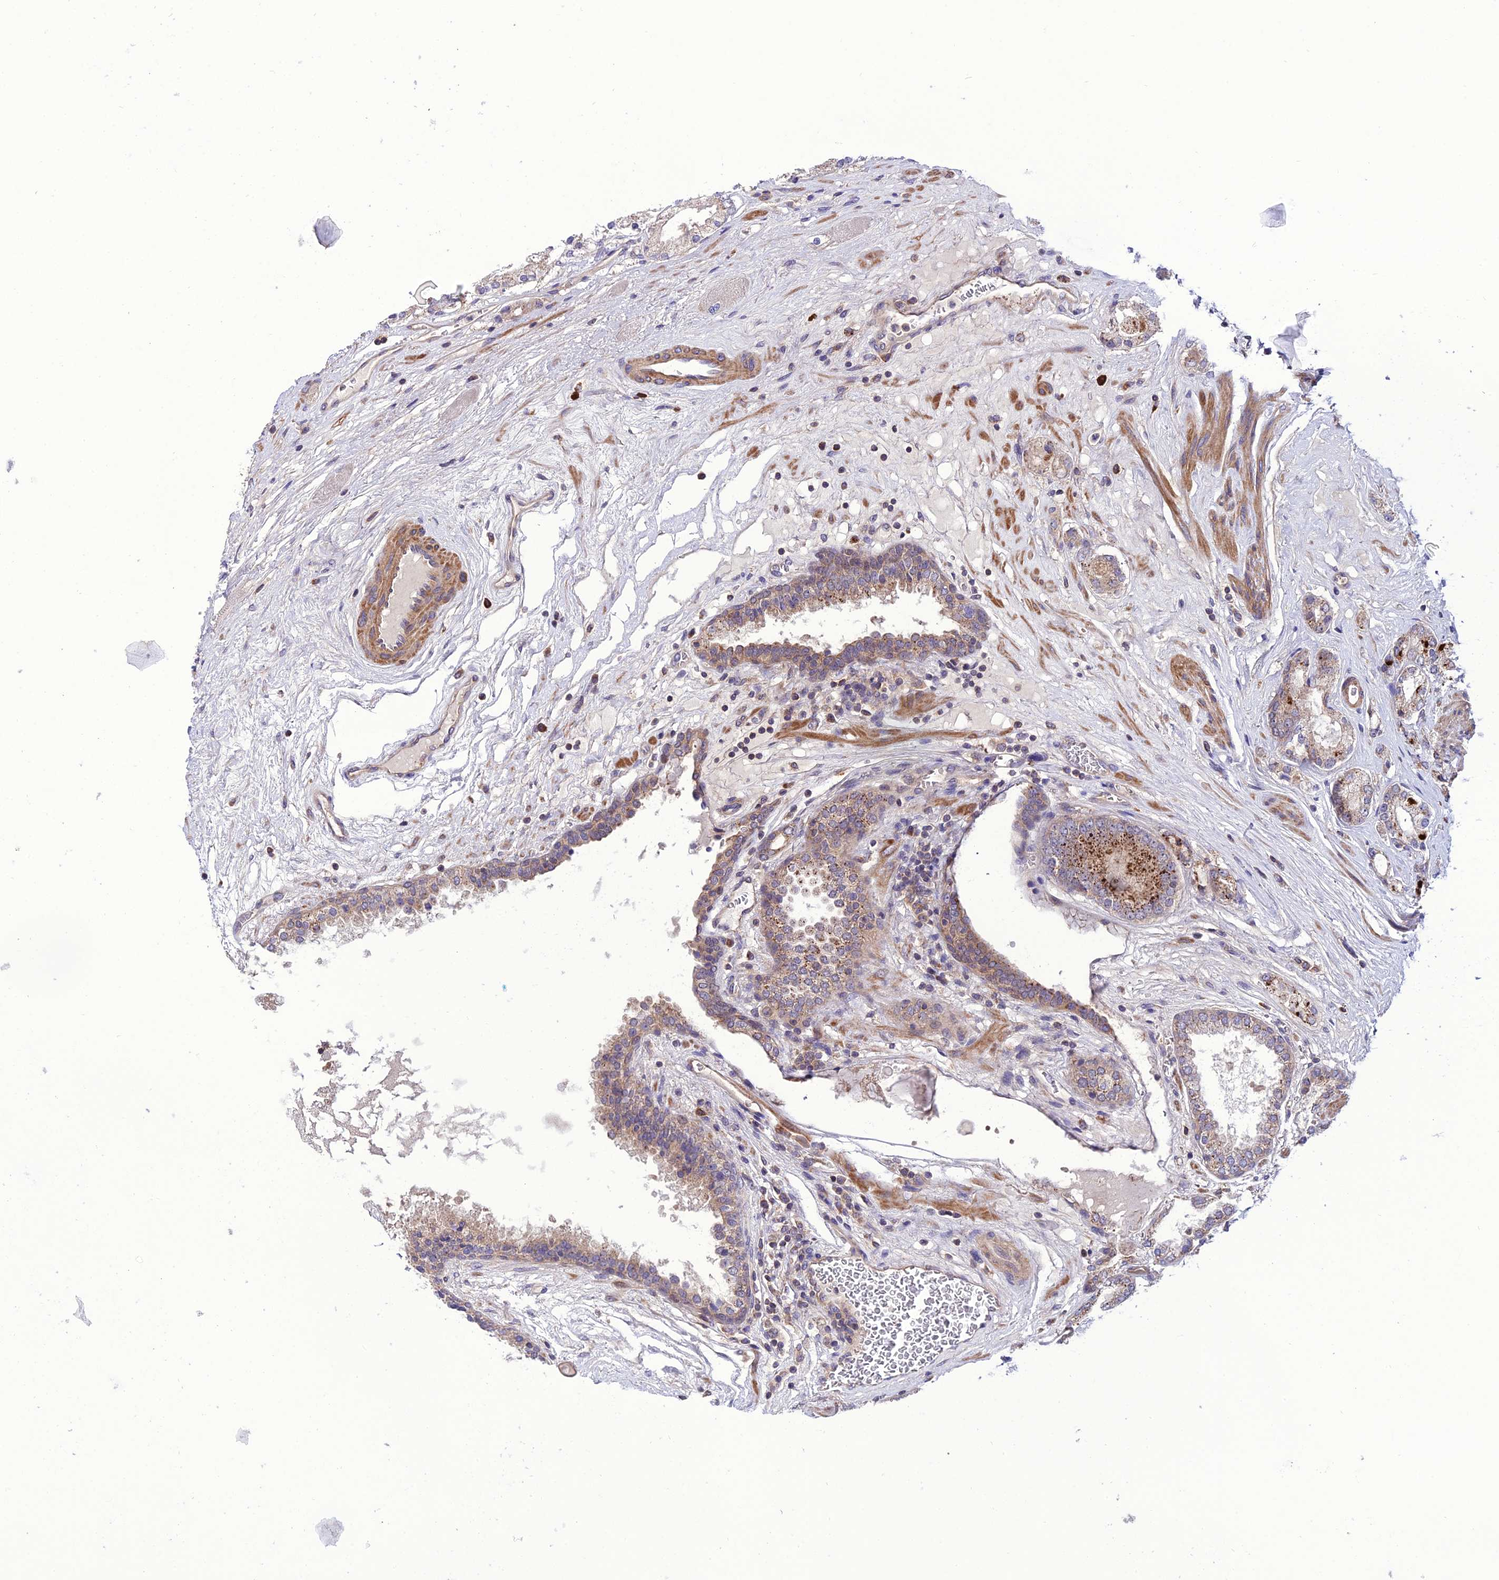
{"staining": {"intensity": "weak", "quantity": ">75%", "location": "cytoplasmic/membranous"}, "tissue": "prostate cancer", "cell_type": "Tumor cells", "image_type": "cancer", "snomed": [{"axis": "morphology", "description": "Adenocarcinoma, High grade"}, {"axis": "topography", "description": "Prostate"}], "caption": "Brown immunohistochemical staining in human prostate adenocarcinoma (high-grade) reveals weak cytoplasmic/membranous expression in approximately >75% of tumor cells.", "gene": "PPIL3", "patient": {"sex": "male", "age": 67}}